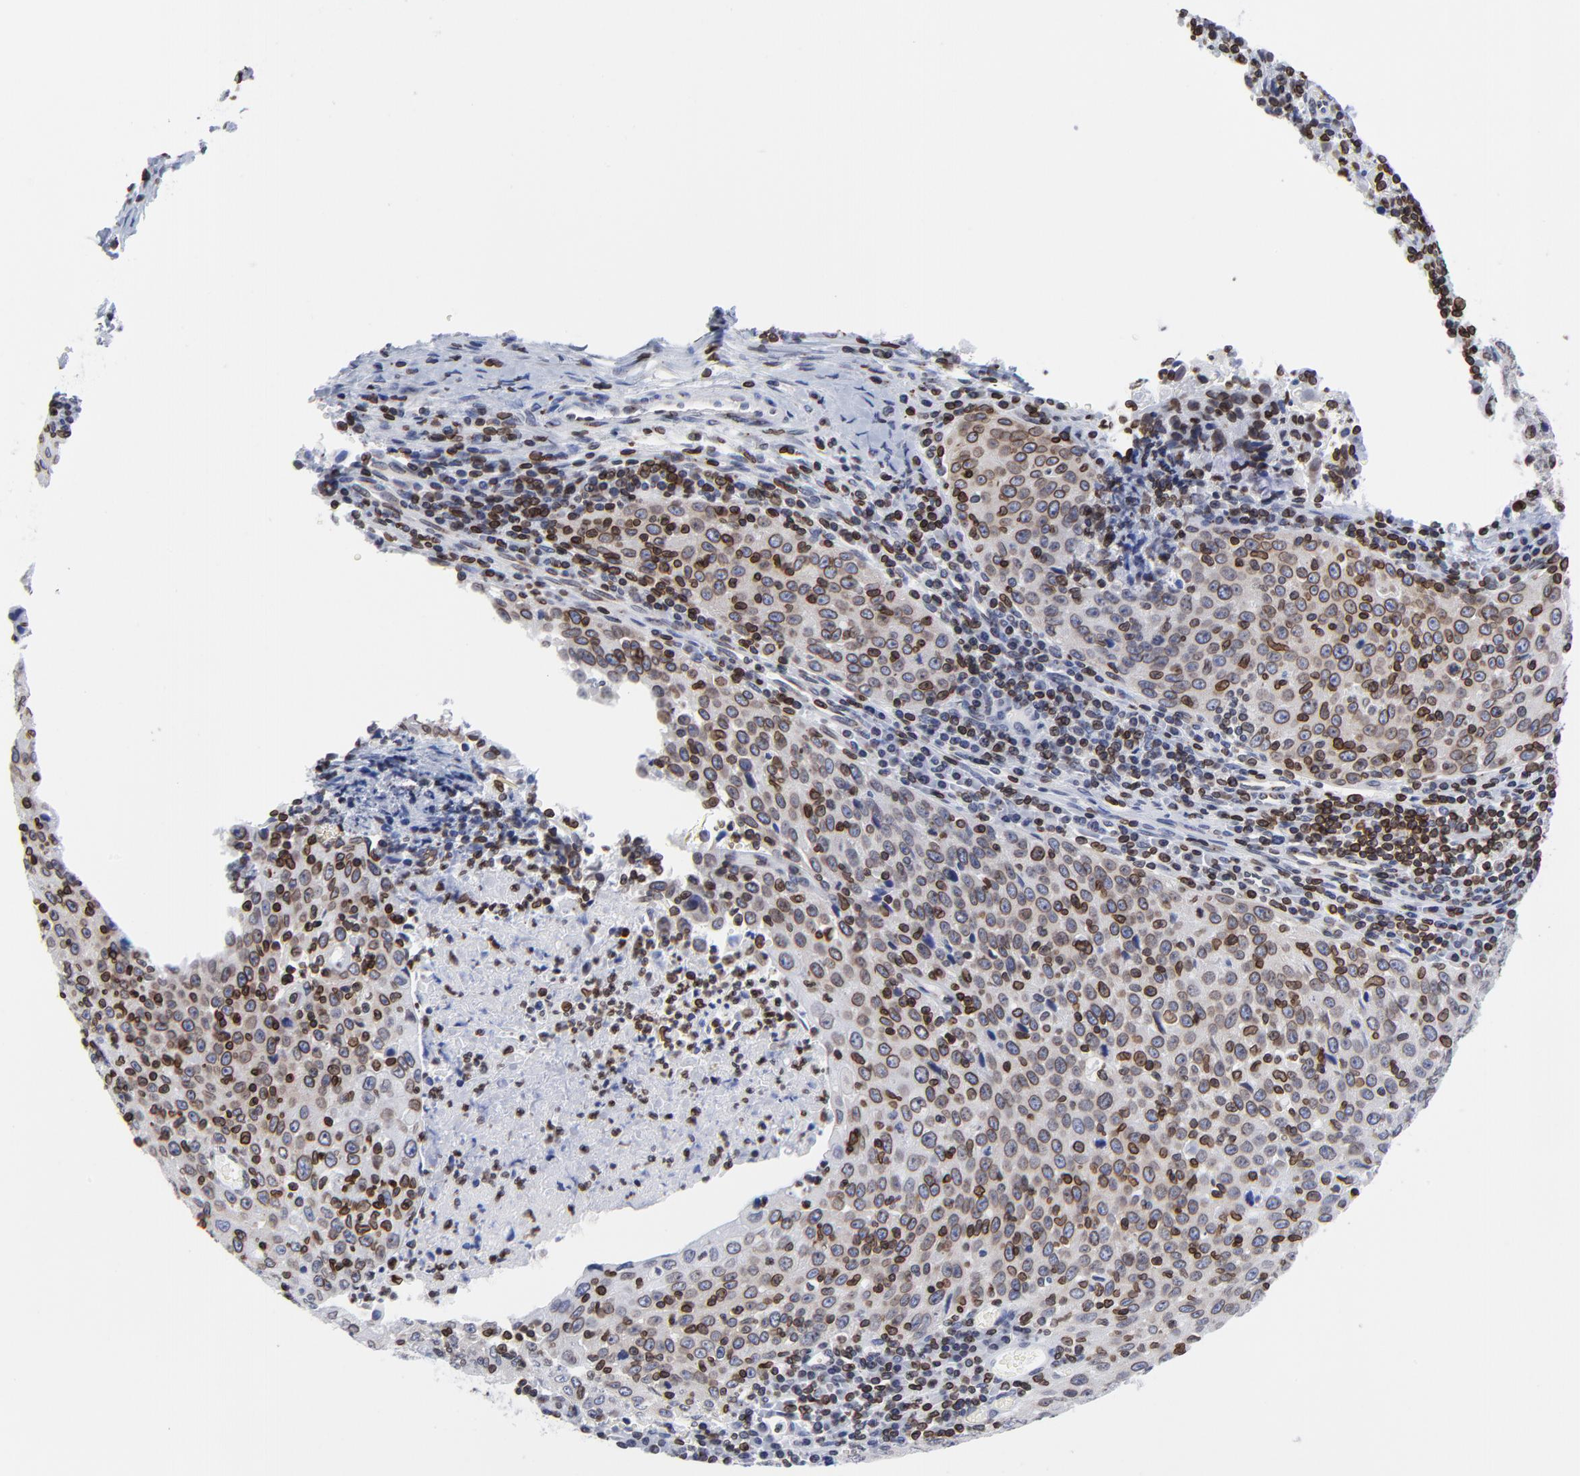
{"staining": {"intensity": "moderate", "quantity": ">75%", "location": "cytoplasmic/membranous,nuclear"}, "tissue": "cervical cancer", "cell_type": "Tumor cells", "image_type": "cancer", "snomed": [{"axis": "morphology", "description": "Squamous cell carcinoma, NOS"}, {"axis": "topography", "description": "Cervix"}], "caption": "High-magnification brightfield microscopy of cervical cancer stained with DAB (brown) and counterstained with hematoxylin (blue). tumor cells exhibit moderate cytoplasmic/membranous and nuclear expression is appreciated in about>75% of cells. (Brightfield microscopy of DAB IHC at high magnification).", "gene": "THAP7", "patient": {"sex": "female", "age": 27}}